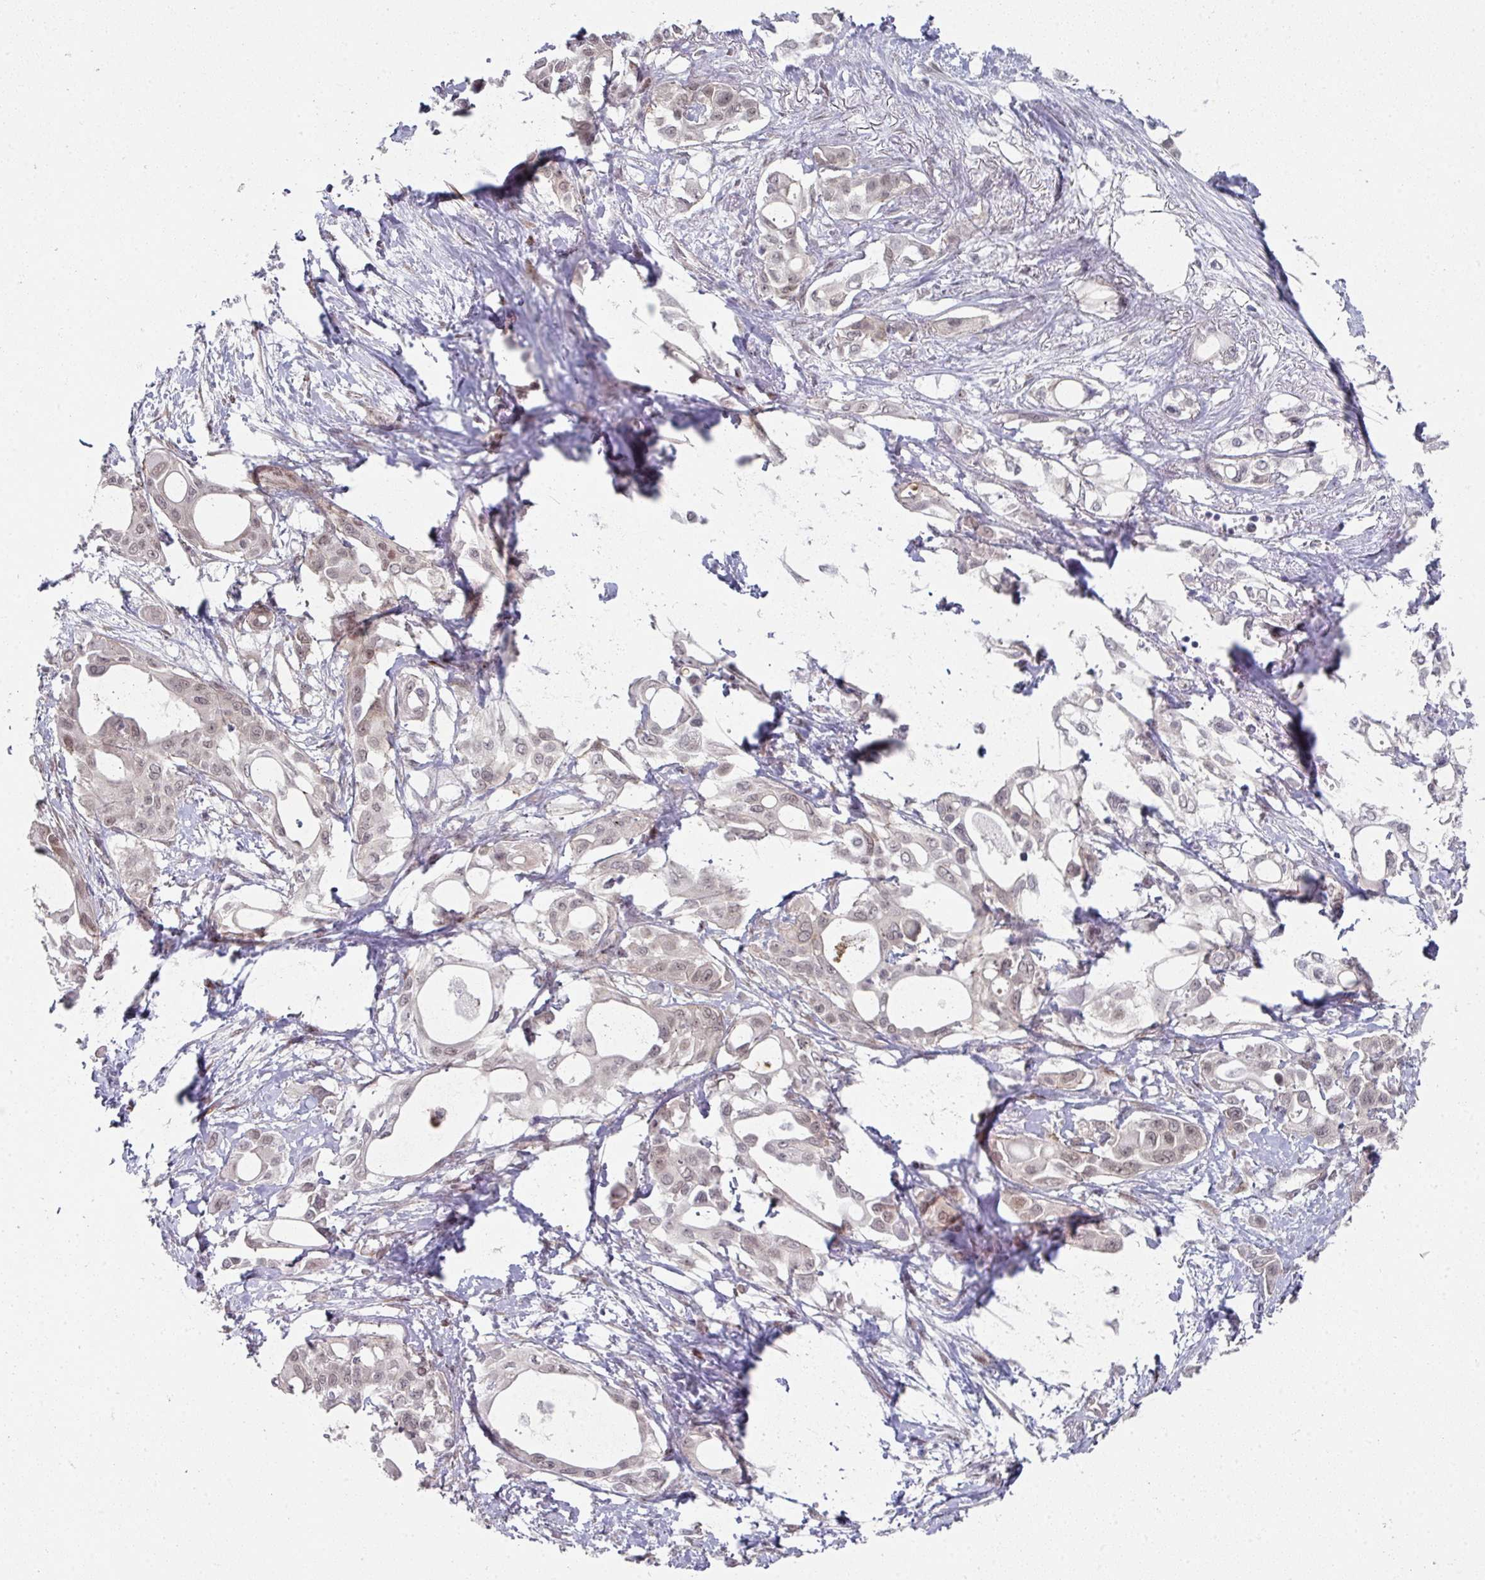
{"staining": {"intensity": "weak", "quantity": "25%-75%", "location": "nuclear"}, "tissue": "pancreatic cancer", "cell_type": "Tumor cells", "image_type": "cancer", "snomed": [{"axis": "morphology", "description": "Adenocarcinoma, NOS"}, {"axis": "topography", "description": "Pancreas"}], "caption": "A brown stain highlights weak nuclear staining of a protein in pancreatic cancer (adenocarcinoma) tumor cells.", "gene": "TMCC1", "patient": {"sex": "female", "age": 68}}